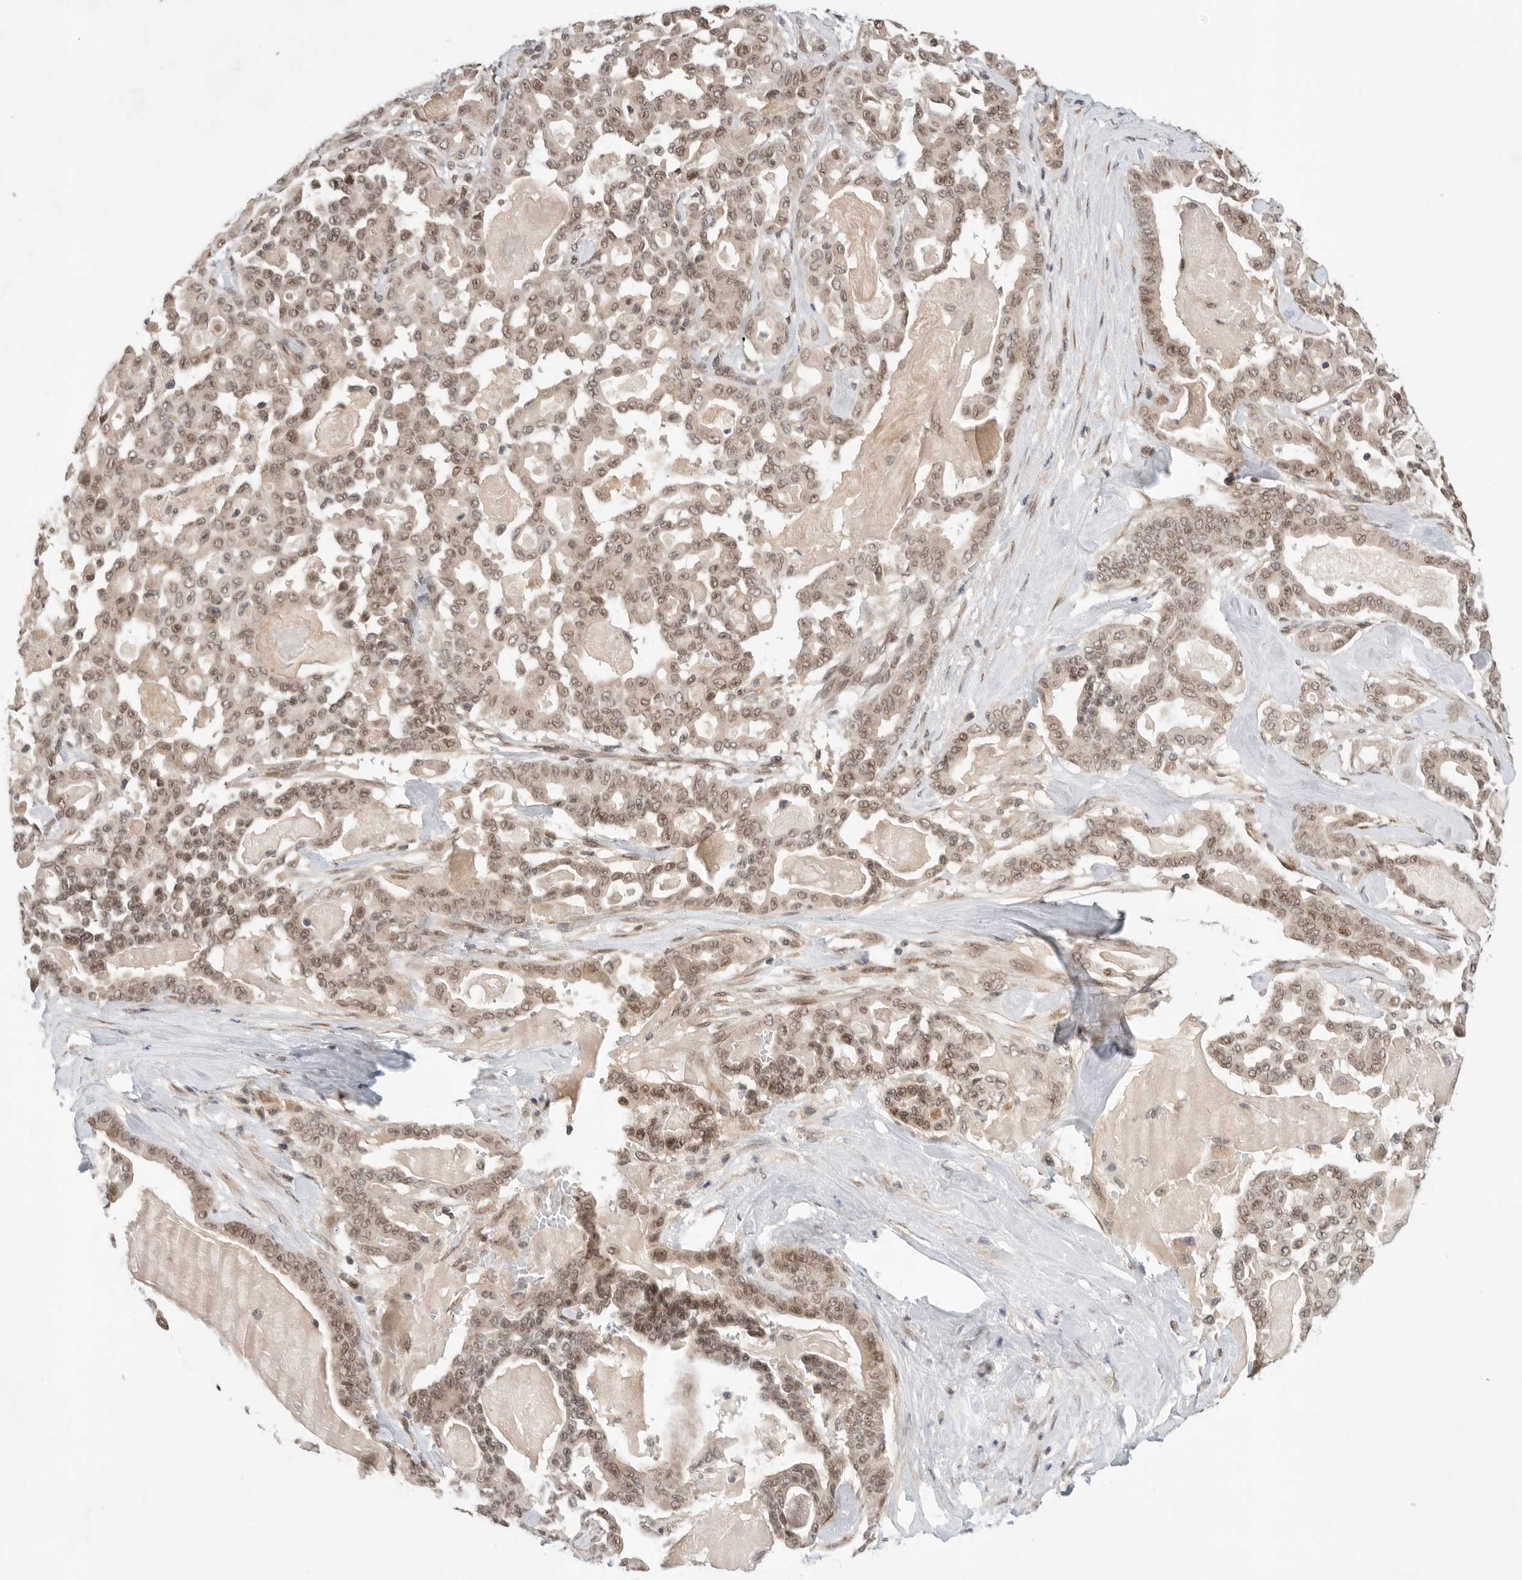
{"staining": {"intensity": "moderate", "quantity": ">75%", "location": "nuclear"}, "tissue": "pancreatic cancer", "cell_type": "Tumor cells", "image_type": "cancer", "snomed": [{"axis": "morphology", "description": "Adenocarcinoma, NOS"}, {"axis": "topography", "description": "Pancreas"}], "caption": "A histopathology image showing moderate nuclear staining in about >75% of tumor cells in pancreatic adenocarcinoma, as visualized by brown immunohistochemical staining.", "gene": "LEMD3", "patient": {"sex": "male", "age": 63}}